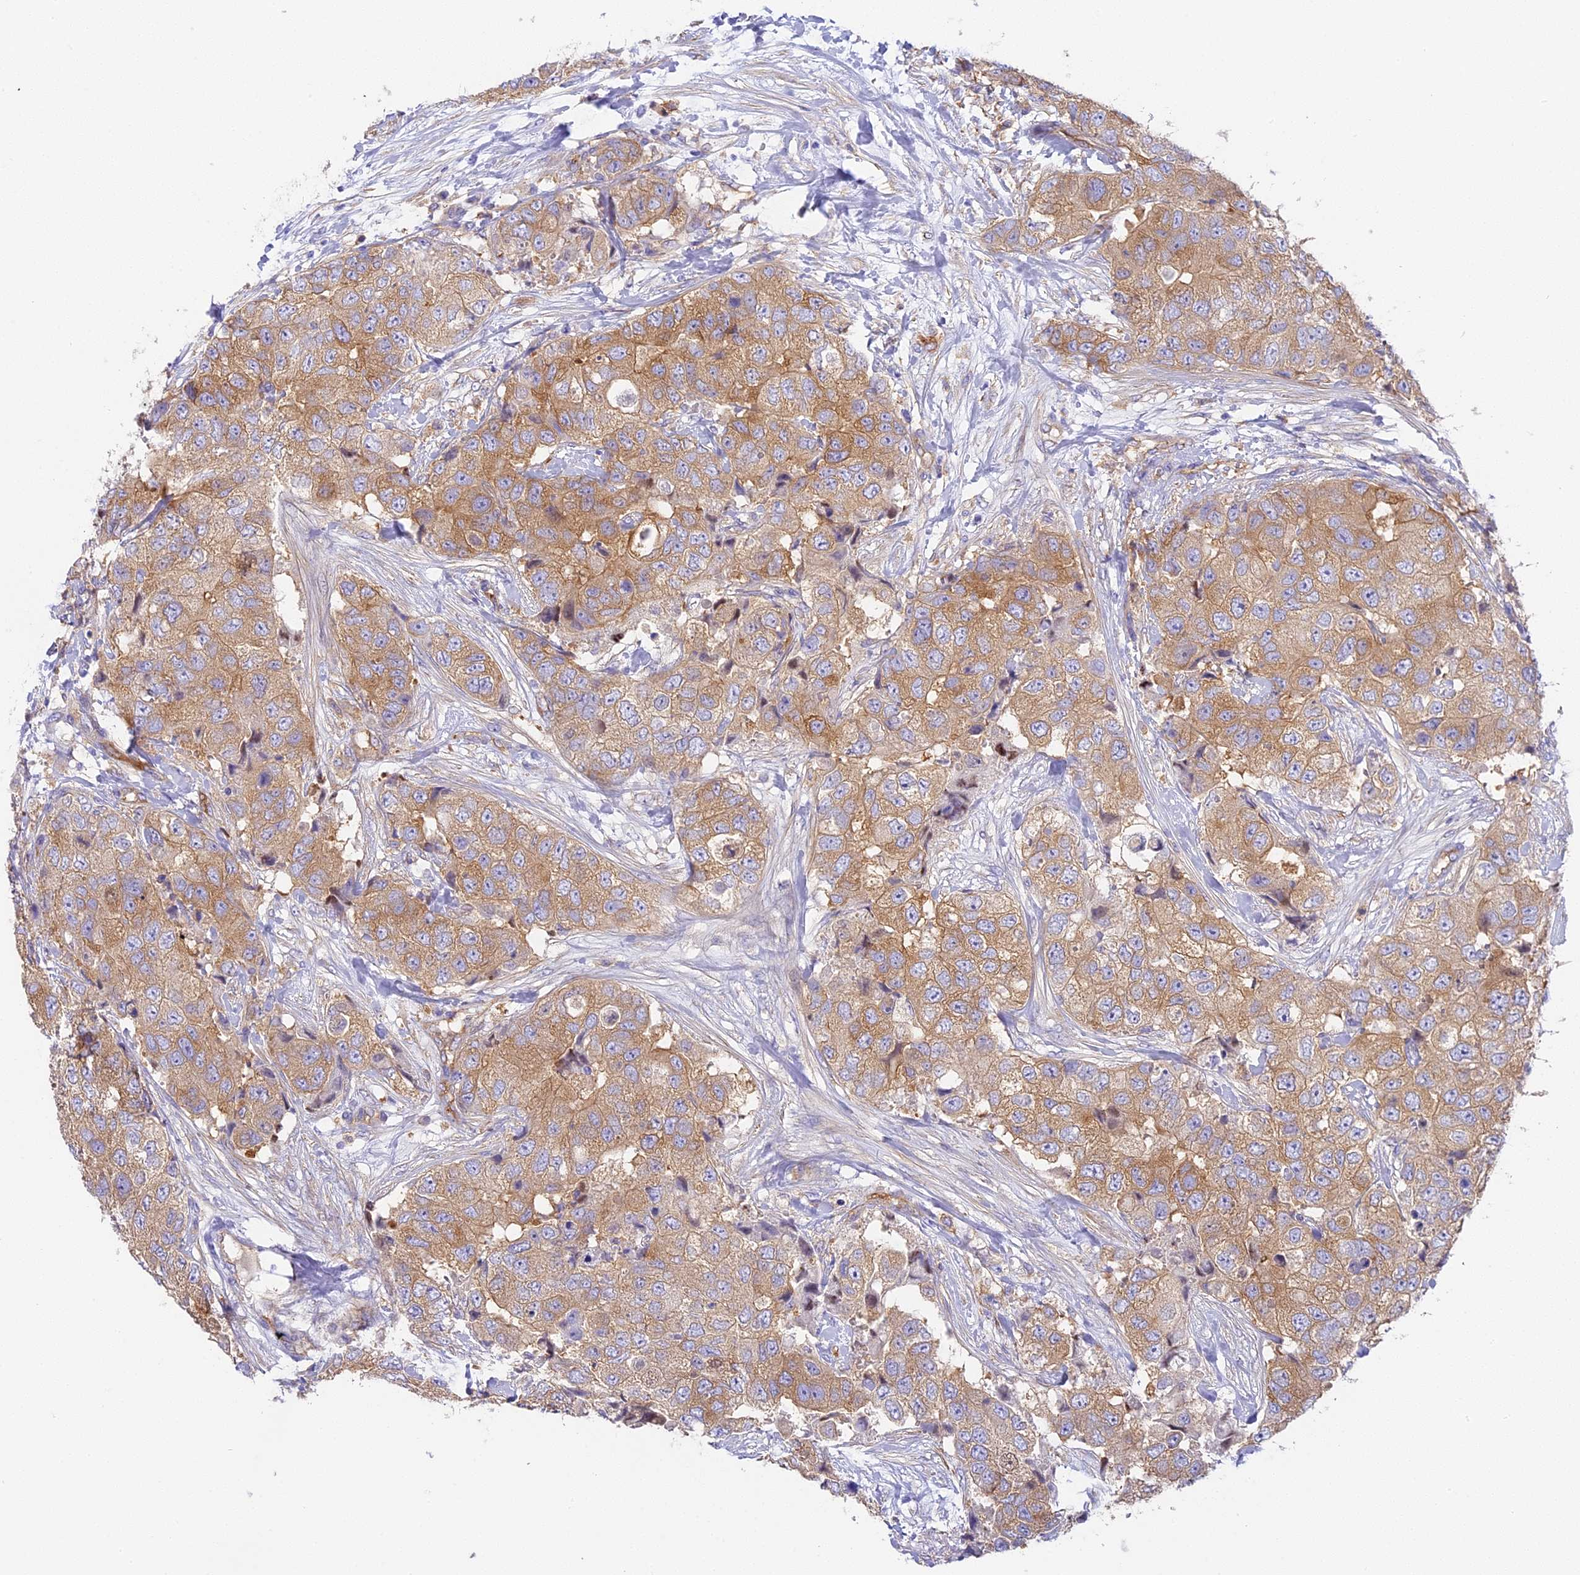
{"staining": {"intensity": "moderate", "quantity": "25%-75%", "location": "cytoplasmic/membranous"}, "tissue": "breast cancer", "cell_type": "Tumor cells", "image_type": "cancer", "snomed": [{"axis": "morphology", "description": "Duct carcinoma"}, {"axis": "topography", "description": "Breast"}], "caption": "This micrograph shows immunohistochemistry (IHC) staining of breast cancer (invasive ductal carcinoma), with medium moderate cytoplasmic/membranous positivity in approximately 25%-75% of tumor cells.", "gene": "HOMER3", "patient": {"sex": "female", "age": 62}}